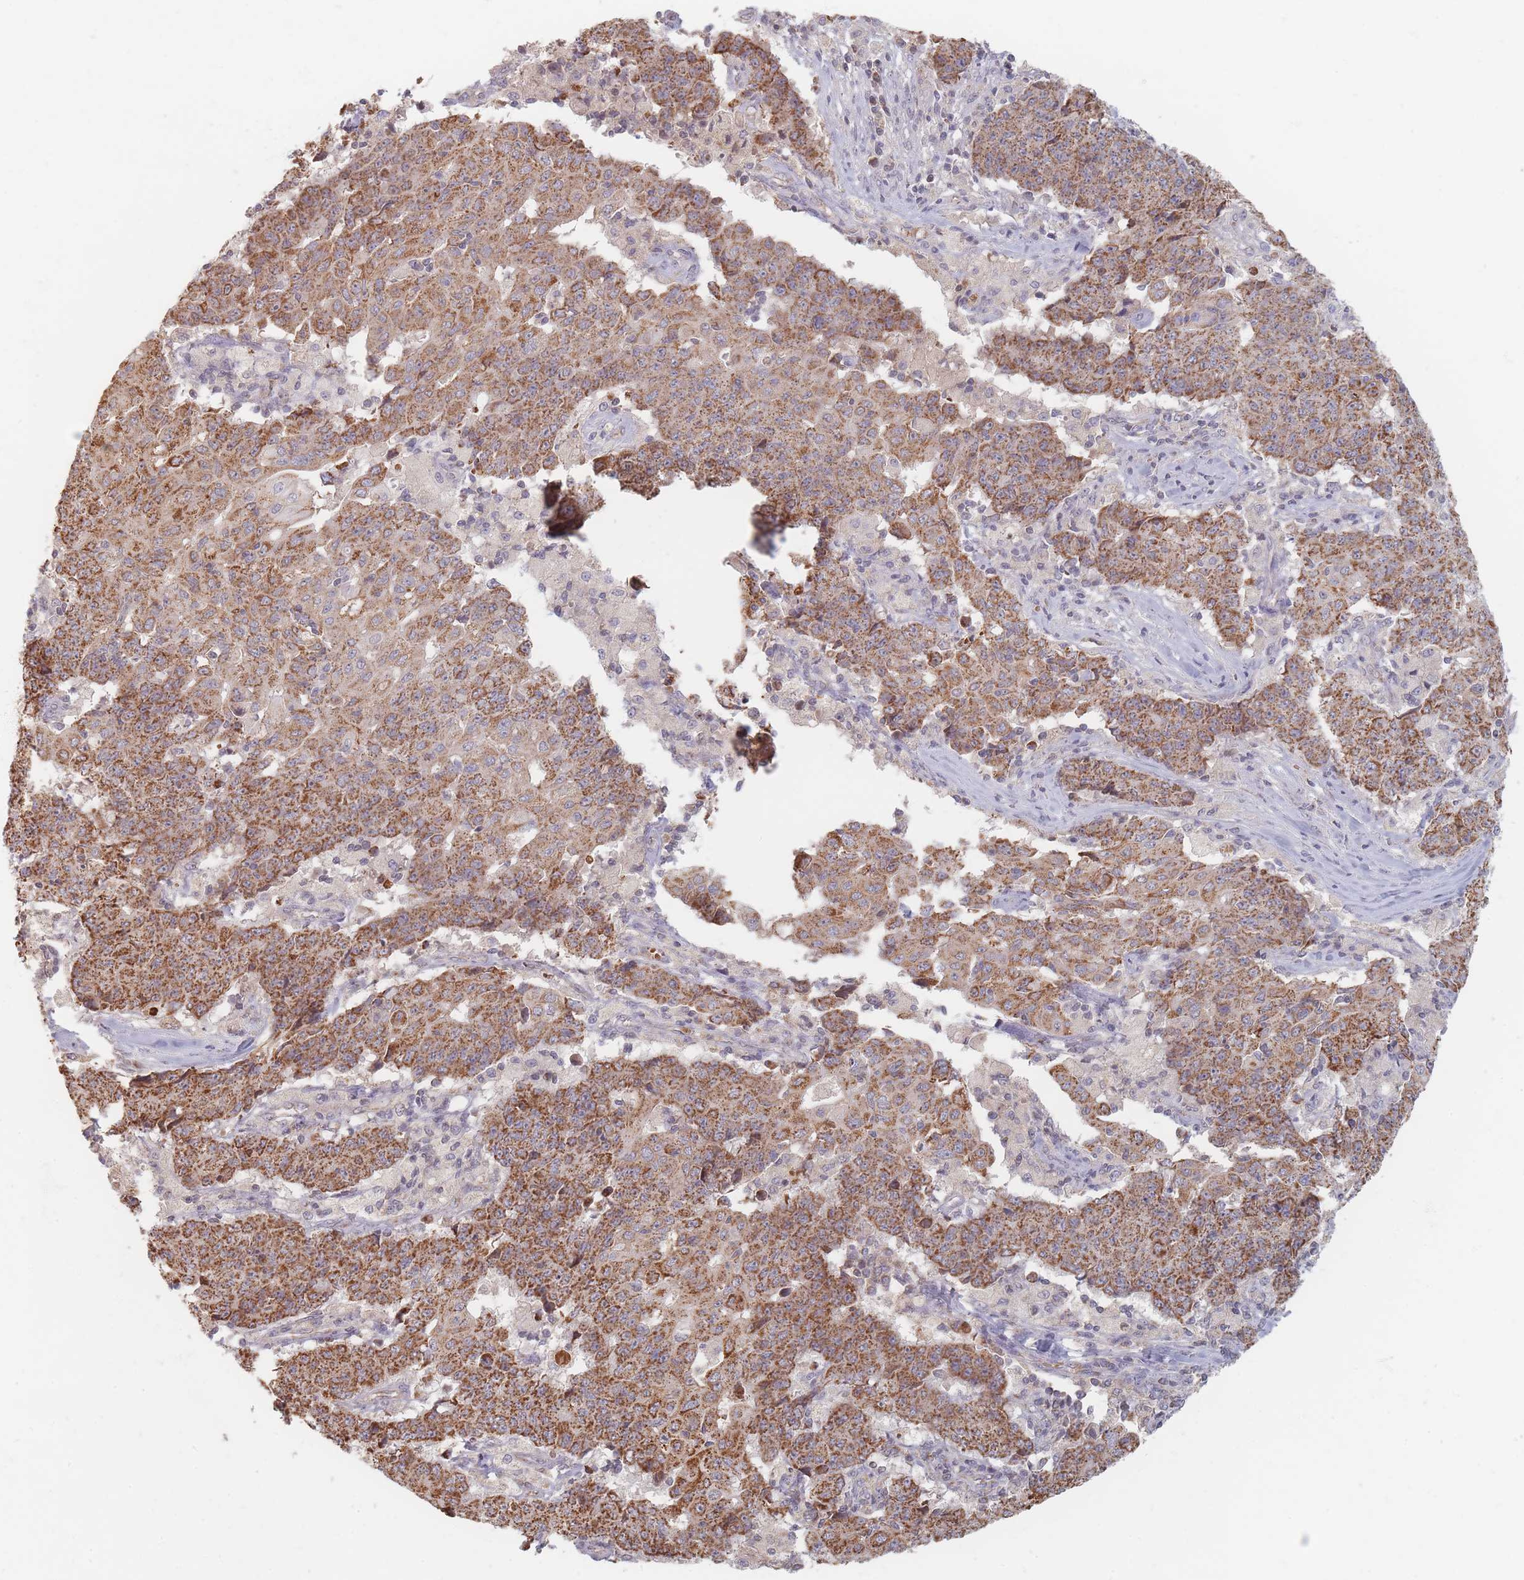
{"staining": {"intensity": "moderate", "quantity": ">75%", "location": "cytoplasmic/membranous"}, "tissue": "ovarian cancer", "cell_type": "Tumor cells", "image_type": "cancer", "snomed": [{"axis": "morphology", "description": "Carcinoma, endometroid"}, {"axis": "topography", "description": "Ovary"}], "caption": "A micrograph of endometroid carcinoma (ovarian) stained for a protein reveals moderate cytoplasmic/membranous brown staining in tumor cells. (IHC, brightfield microscopy, high magnification).", "gene": "OR2M4", "patient": {"sex": "female", "age": 42}}